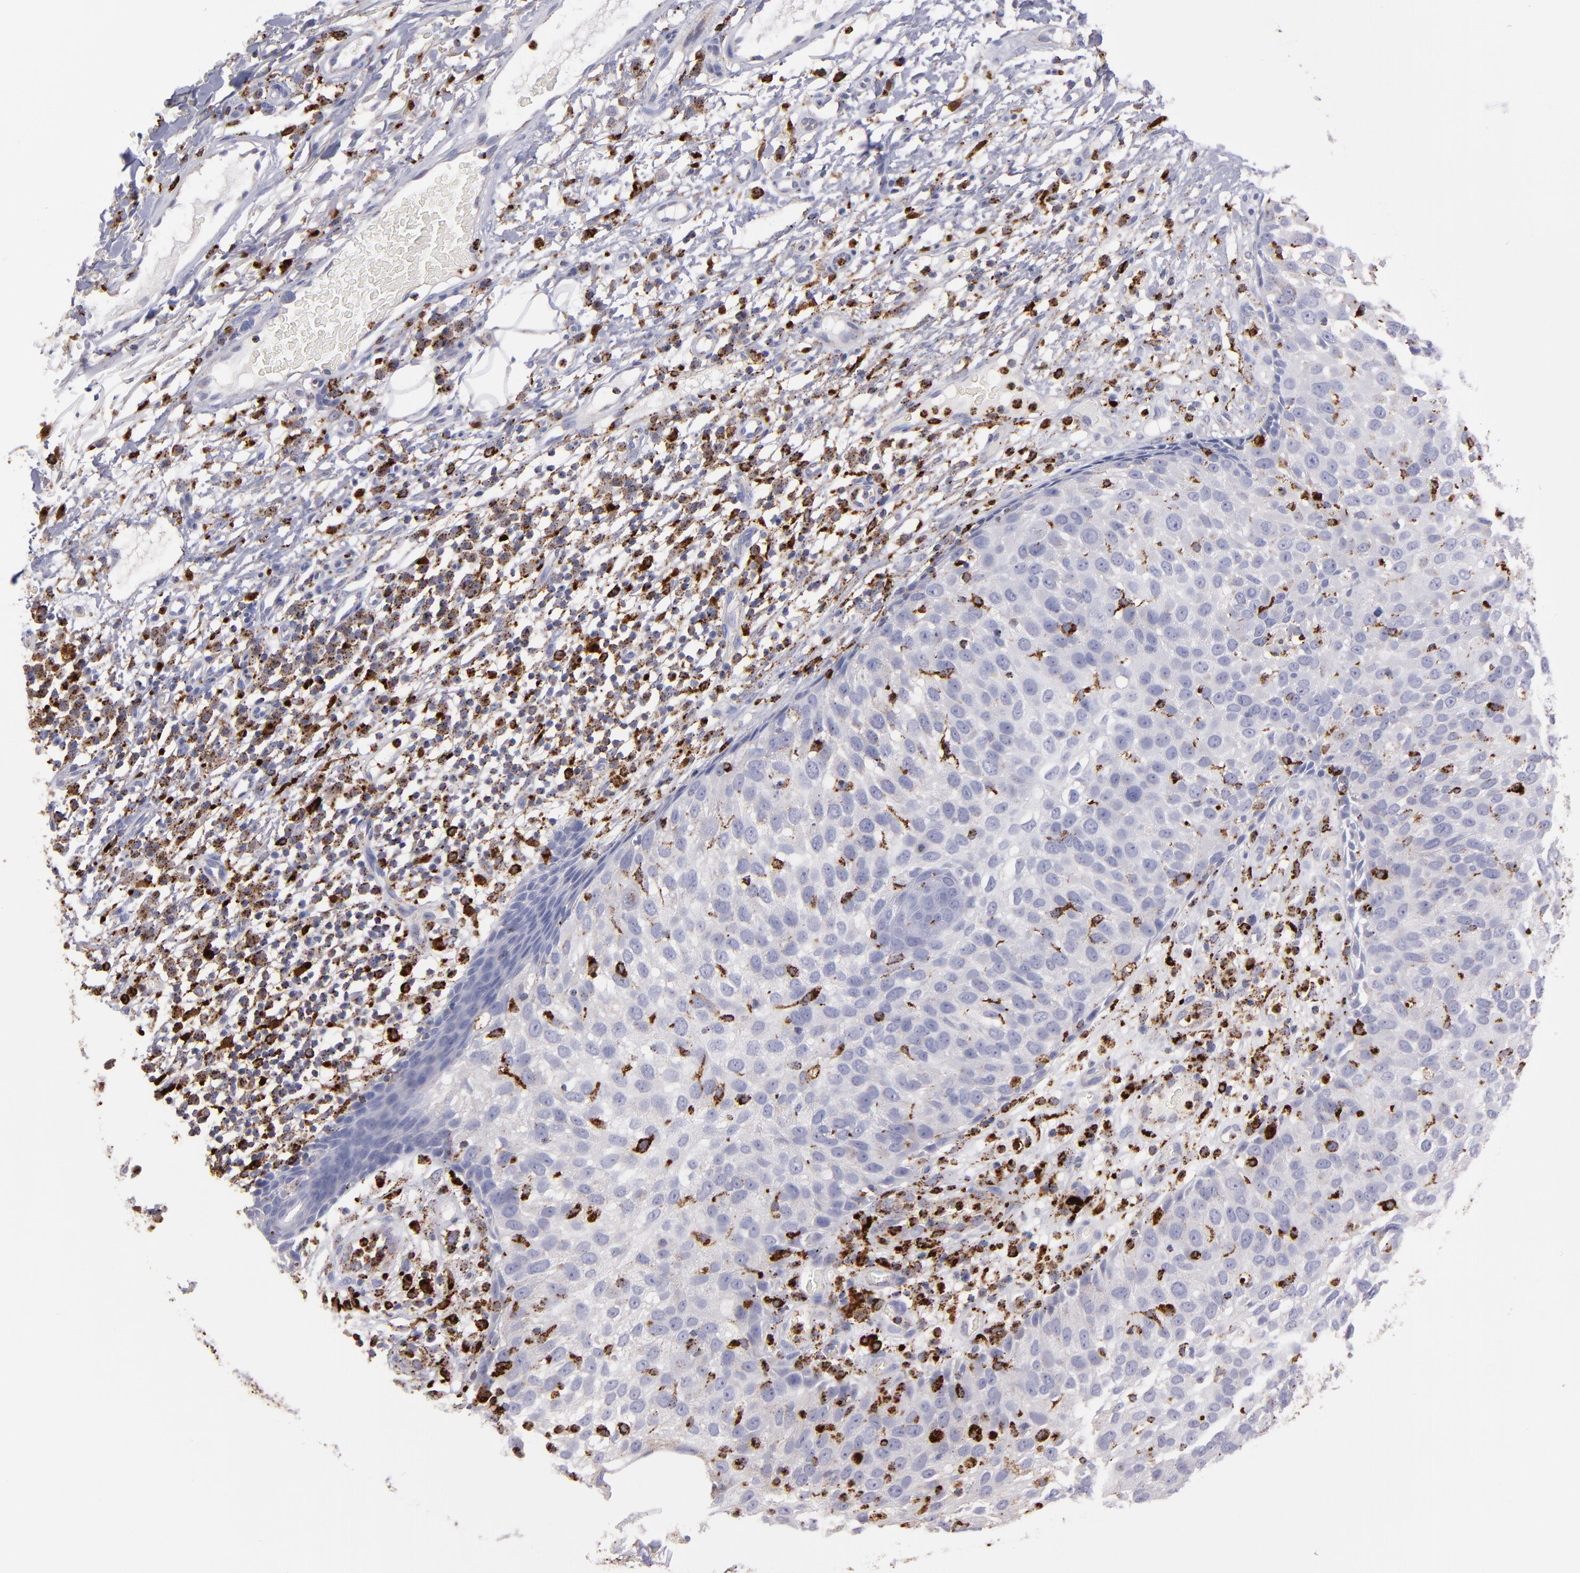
{"staining": {"intensity": "negative", "quantity": "none", "location": "none"}, "tissue": "skin cancer", "cell_type": "Tumor cells", "image_type": "cancer", "snomed": [{"axis": "morphology", "description": "Squamous cell carcinoma, NOS"}, {"axis": "topography", "description": "Skin"}], "caption": "Immunohistochemical staining of squamous cell carcinoma (skin) shows no significant expression in tumor cells.", "gene": "CTSS", "patient": {"sex": "male", "age": 87}}